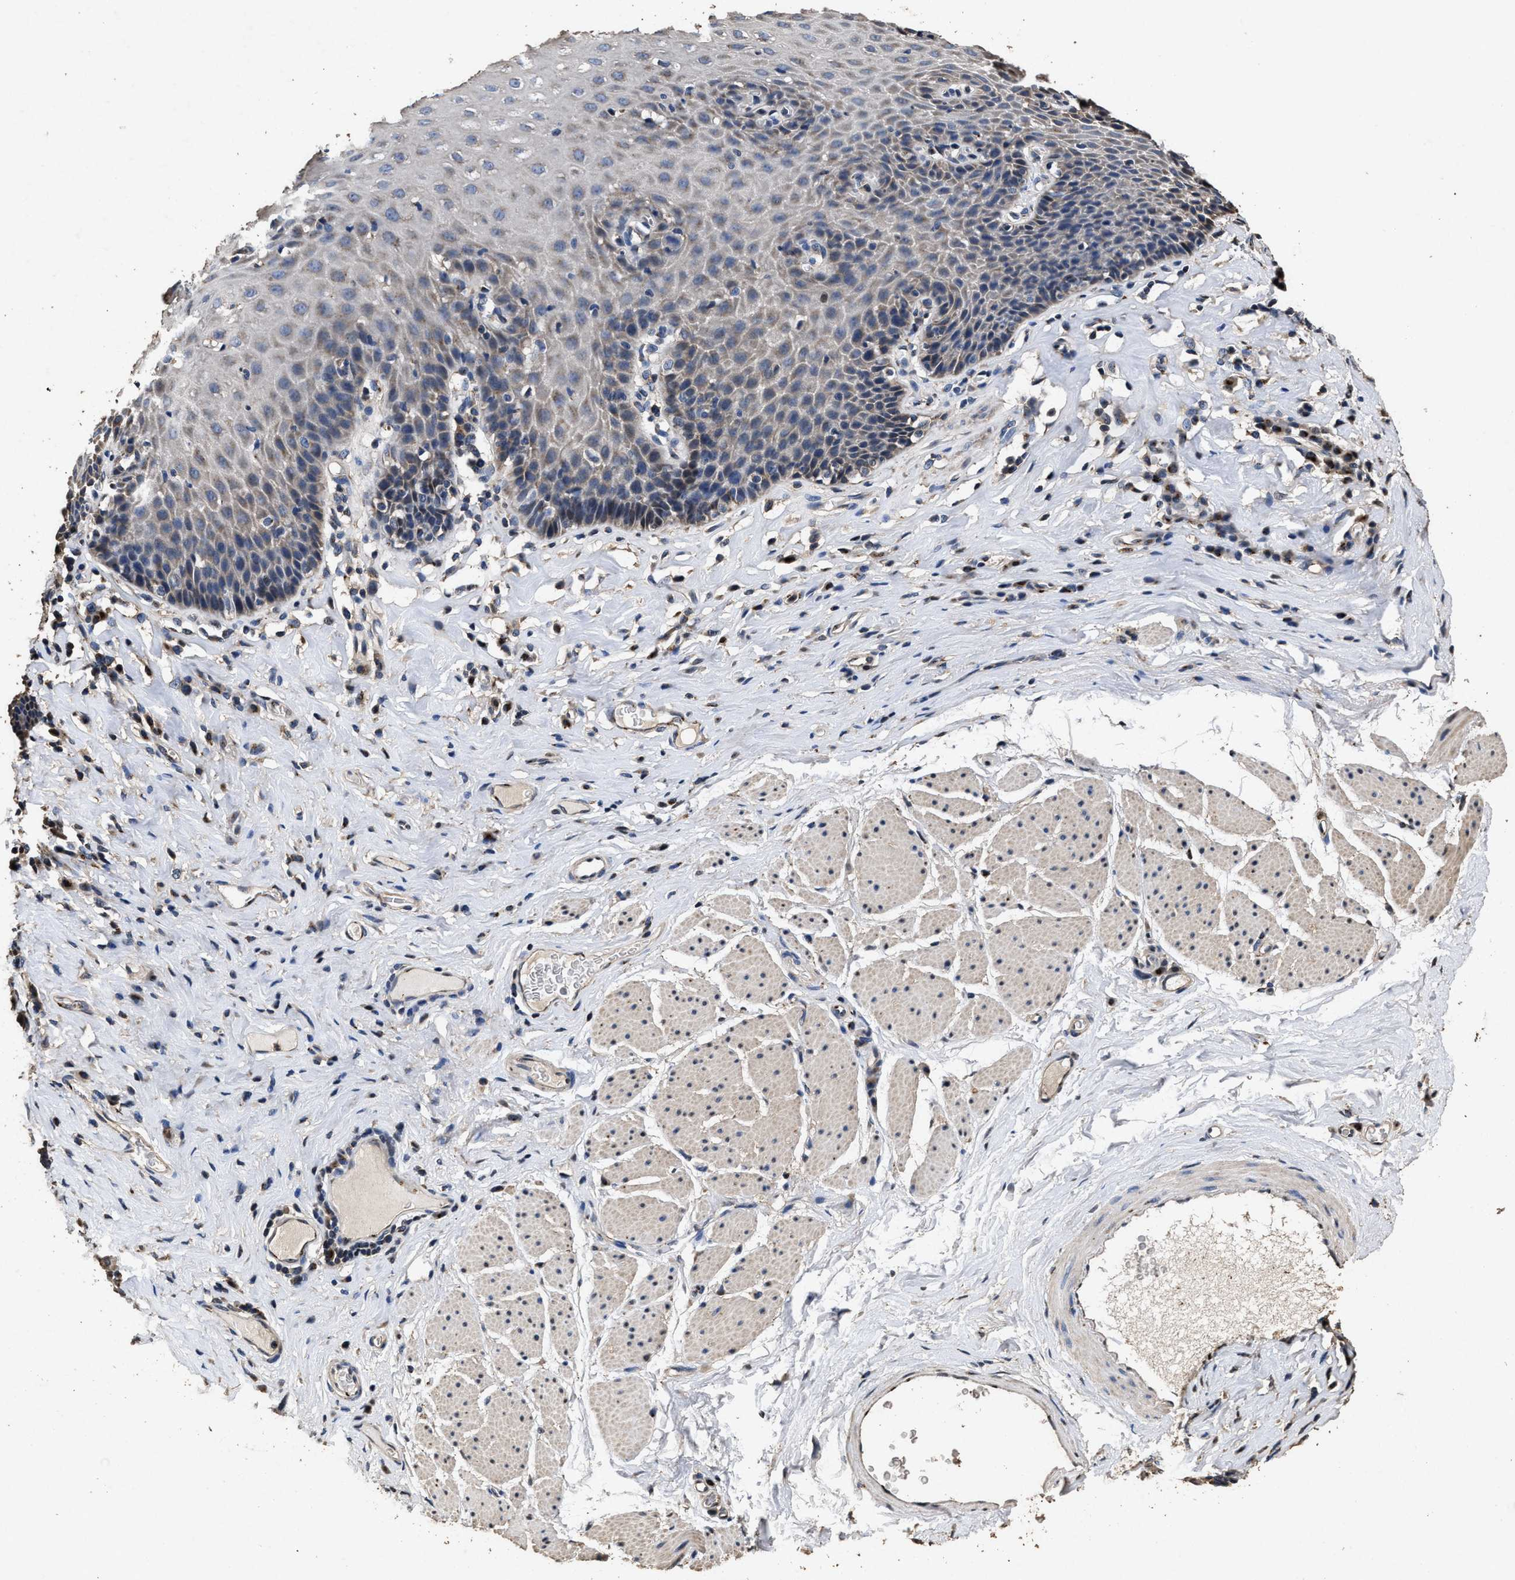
{"staining": {"intensity": "weak", "quantity": "25%-75%", "location": "cytoplasmic/membranous"}, "tissue": "esophagus", "cell_type": "Squamous epithelial cells", "image_type": "normal", "snomed": [{"axis": "morphology", "description": "Normal tissue, NOS"}, {"axis": "topography", "description": "Esophagus"}], "caption": "Brown immunohistochemical staining in unremarkable esophagus displays weak cytoplasmic/membranous positivity in approximately 25%-75% of squamous epithelial cells. (brown staining indicates protein expression, while blue staining denotes nuclei).", "gene": "TPST2", "patient": {"sex": "female", "age": 61}}